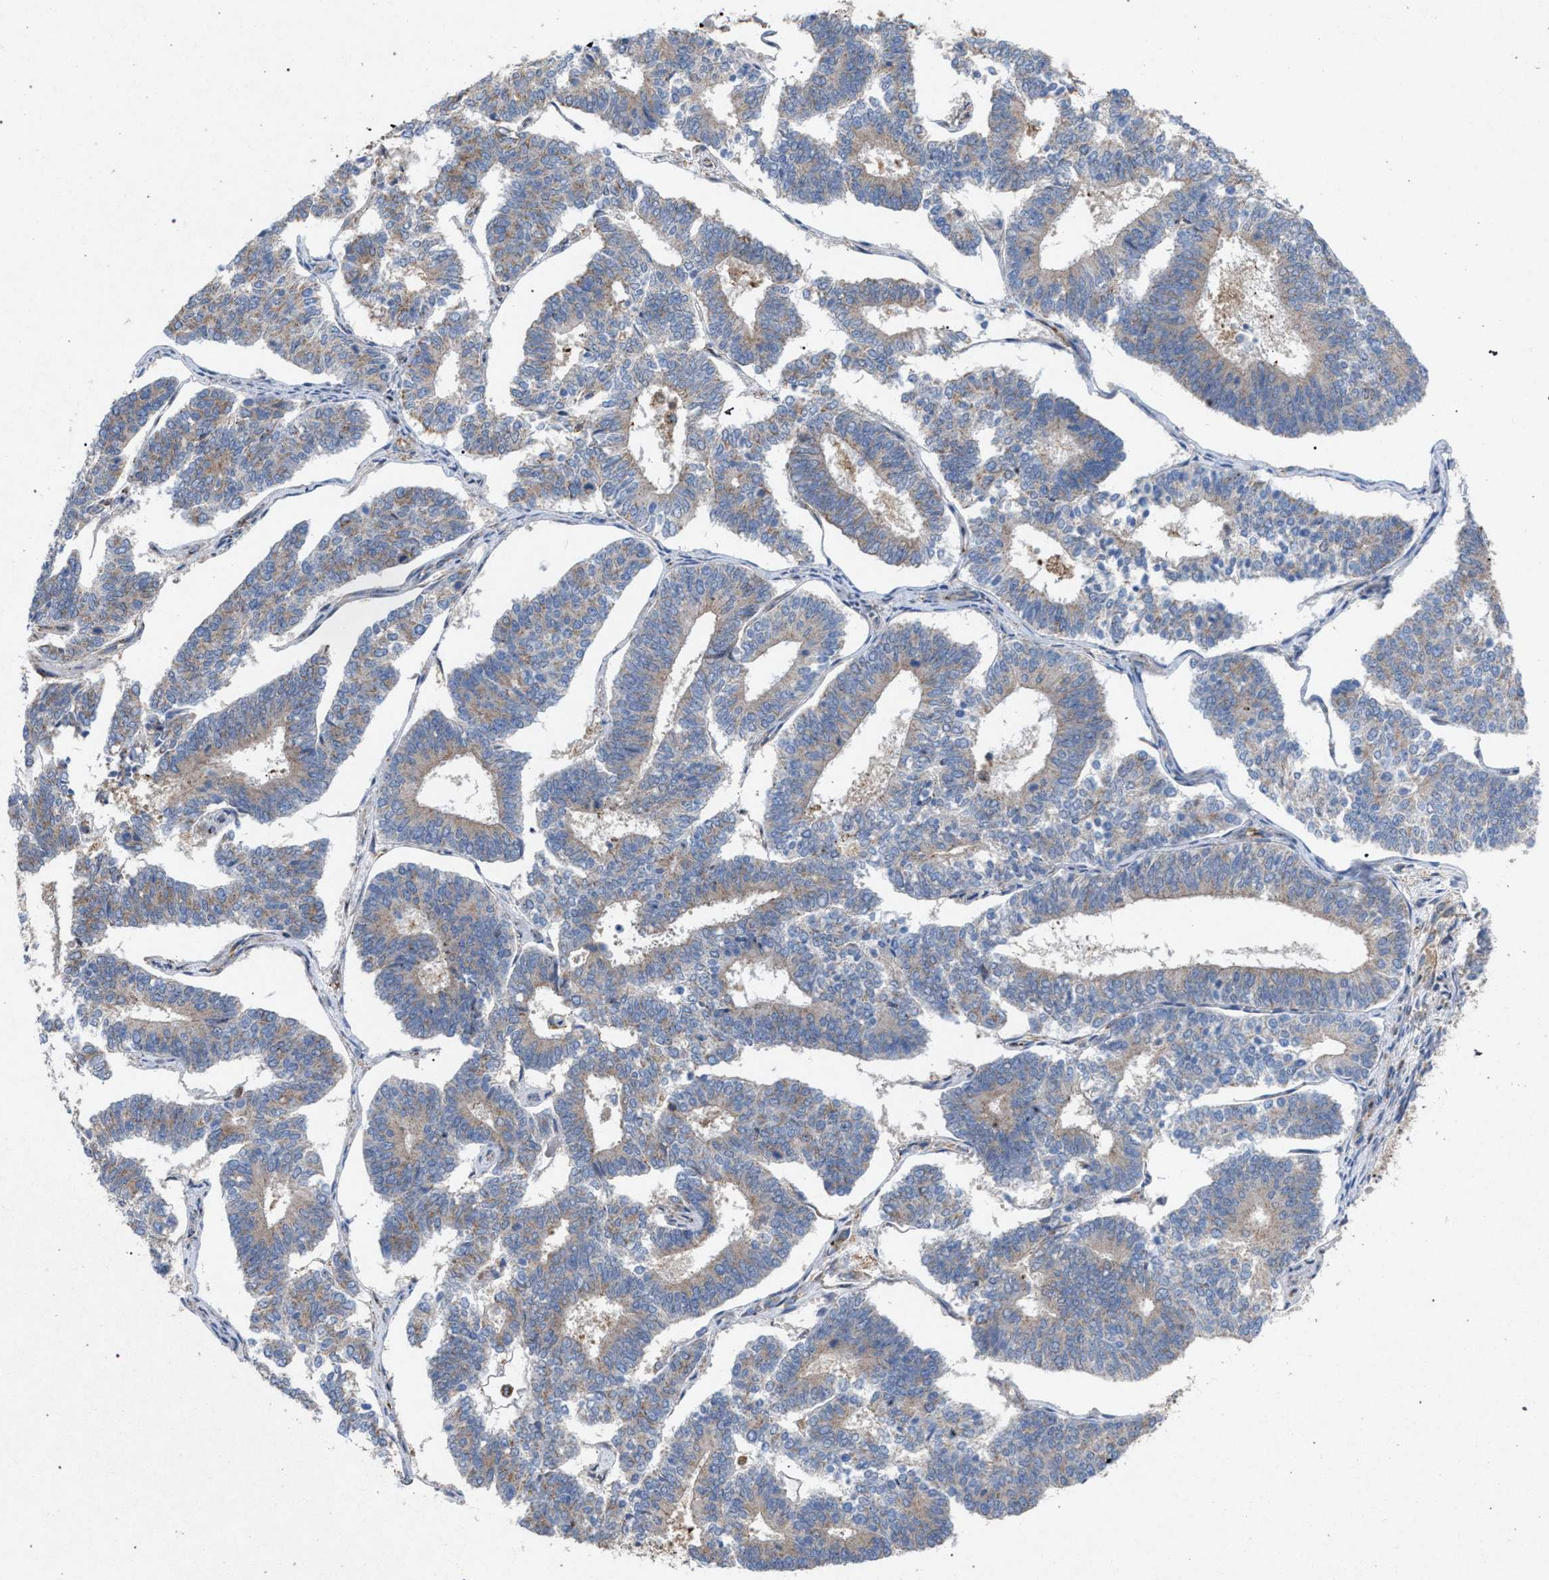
{"staining": {"intensity": "weak", "quantity": ">75%", "location": "cytoplasmic/membranous"}, "tissue": "endometrial cancer", "cell_type": "Tumor cells", "image_type": "cancer", "snomed": [{"axis": "morphology", "description": "Adenocarcinoma, NOS"}, {"axis": "topography", "description": "Endometrium"}], "caption": "Human adenocarcinoma (endometrial) stained for a protein (brown) shows weak cytoplasmic/membranous positive positivity in about >75% of tumor cells.", "gene": "VPS13A", "patient": {"sex": "female", "age": 70}}